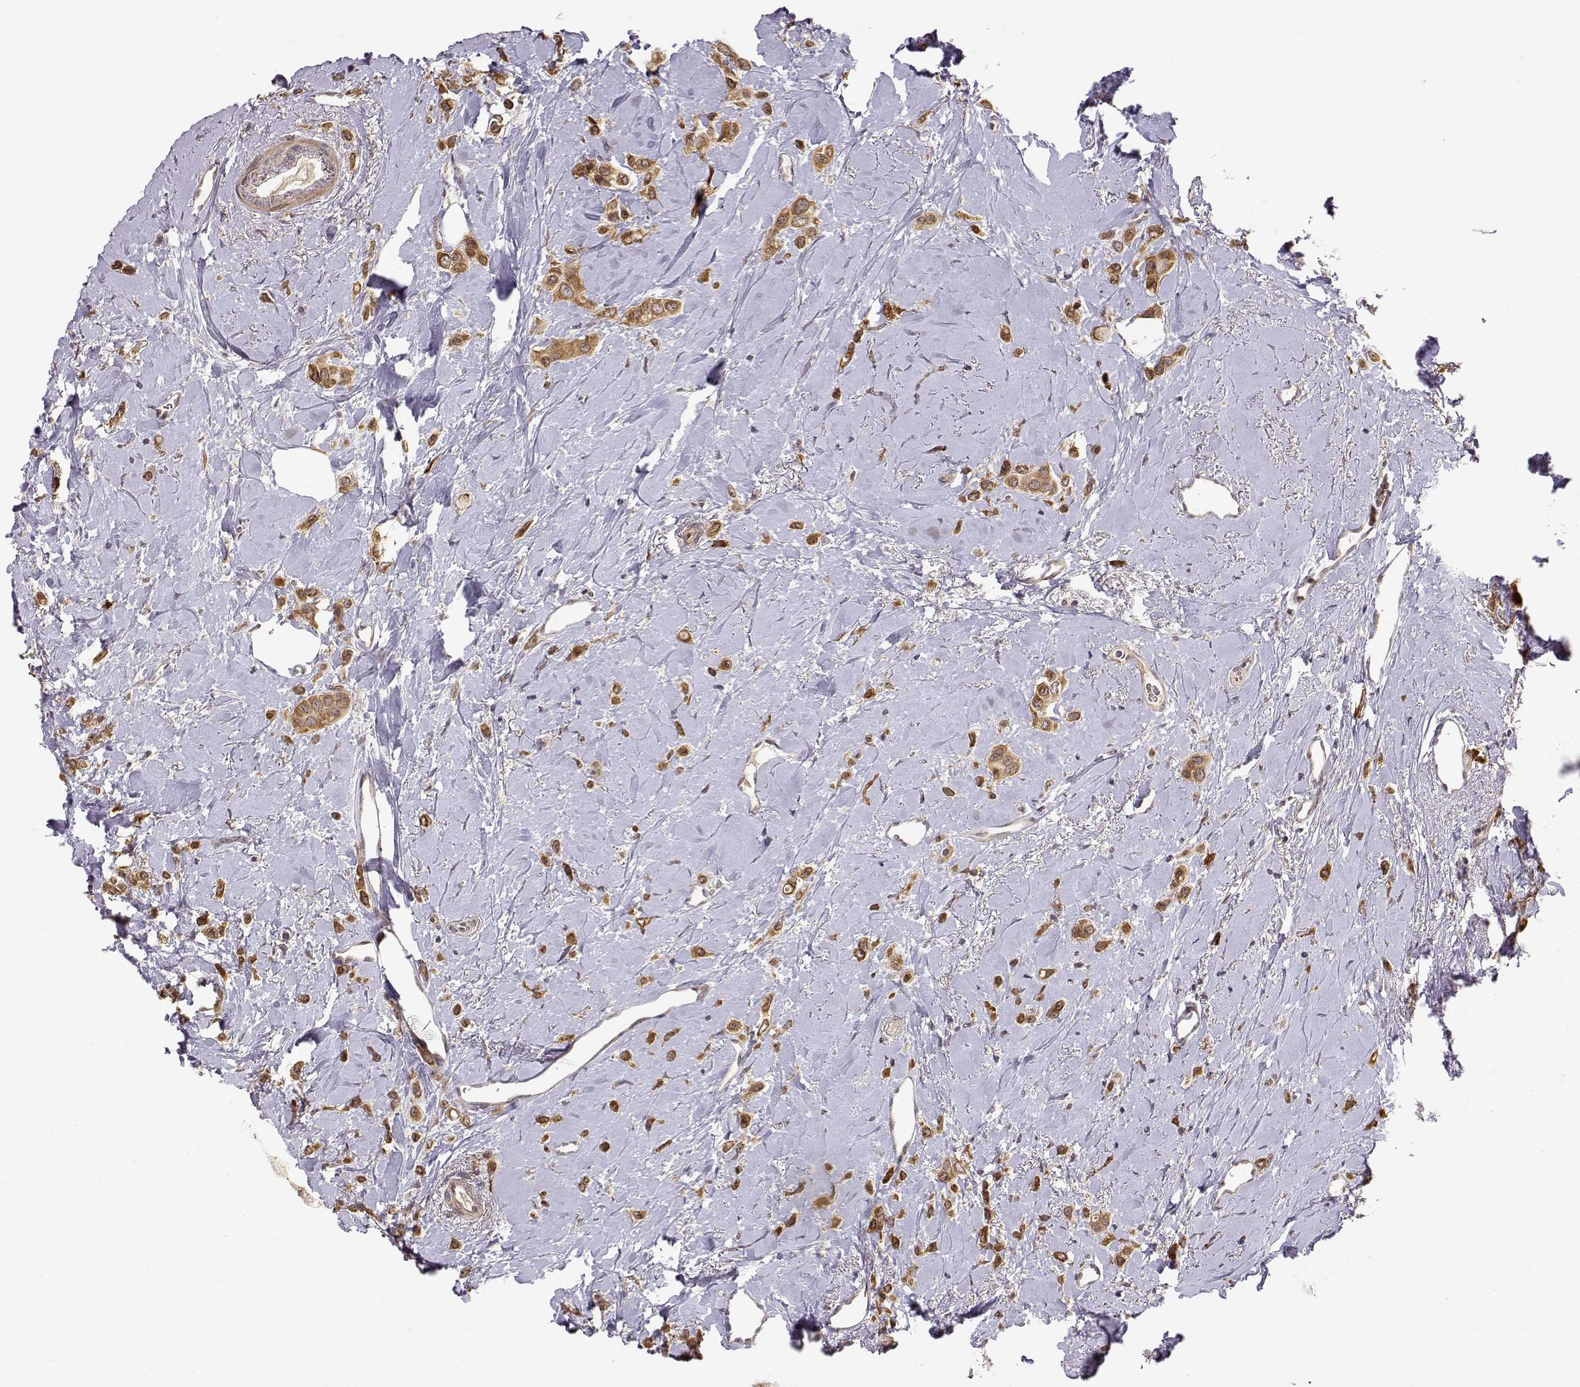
{"staining": {"intensity": "moderate", "quantity": ">75%", "location": "cytoplasmic/membranous"}, "tissue": "breast cancer", "cell_type": "Tumor cells", "image_type": "cancer", "snomed": [{"axis": "morphology", "description": "Lobular carcinoma"}, {"axis": "topography", "description": "Breast"}], "caption": "Immunohistochemical staining of lobular carcinoma (breast) demonstrates moderate cytoplasmic/membranous protein staining in about >75% of tumor cells. (IHC, brightfield microscopy, high magnification).", "gene": "ERGIC2", "patient": {"sex": "female", "age": 66}}